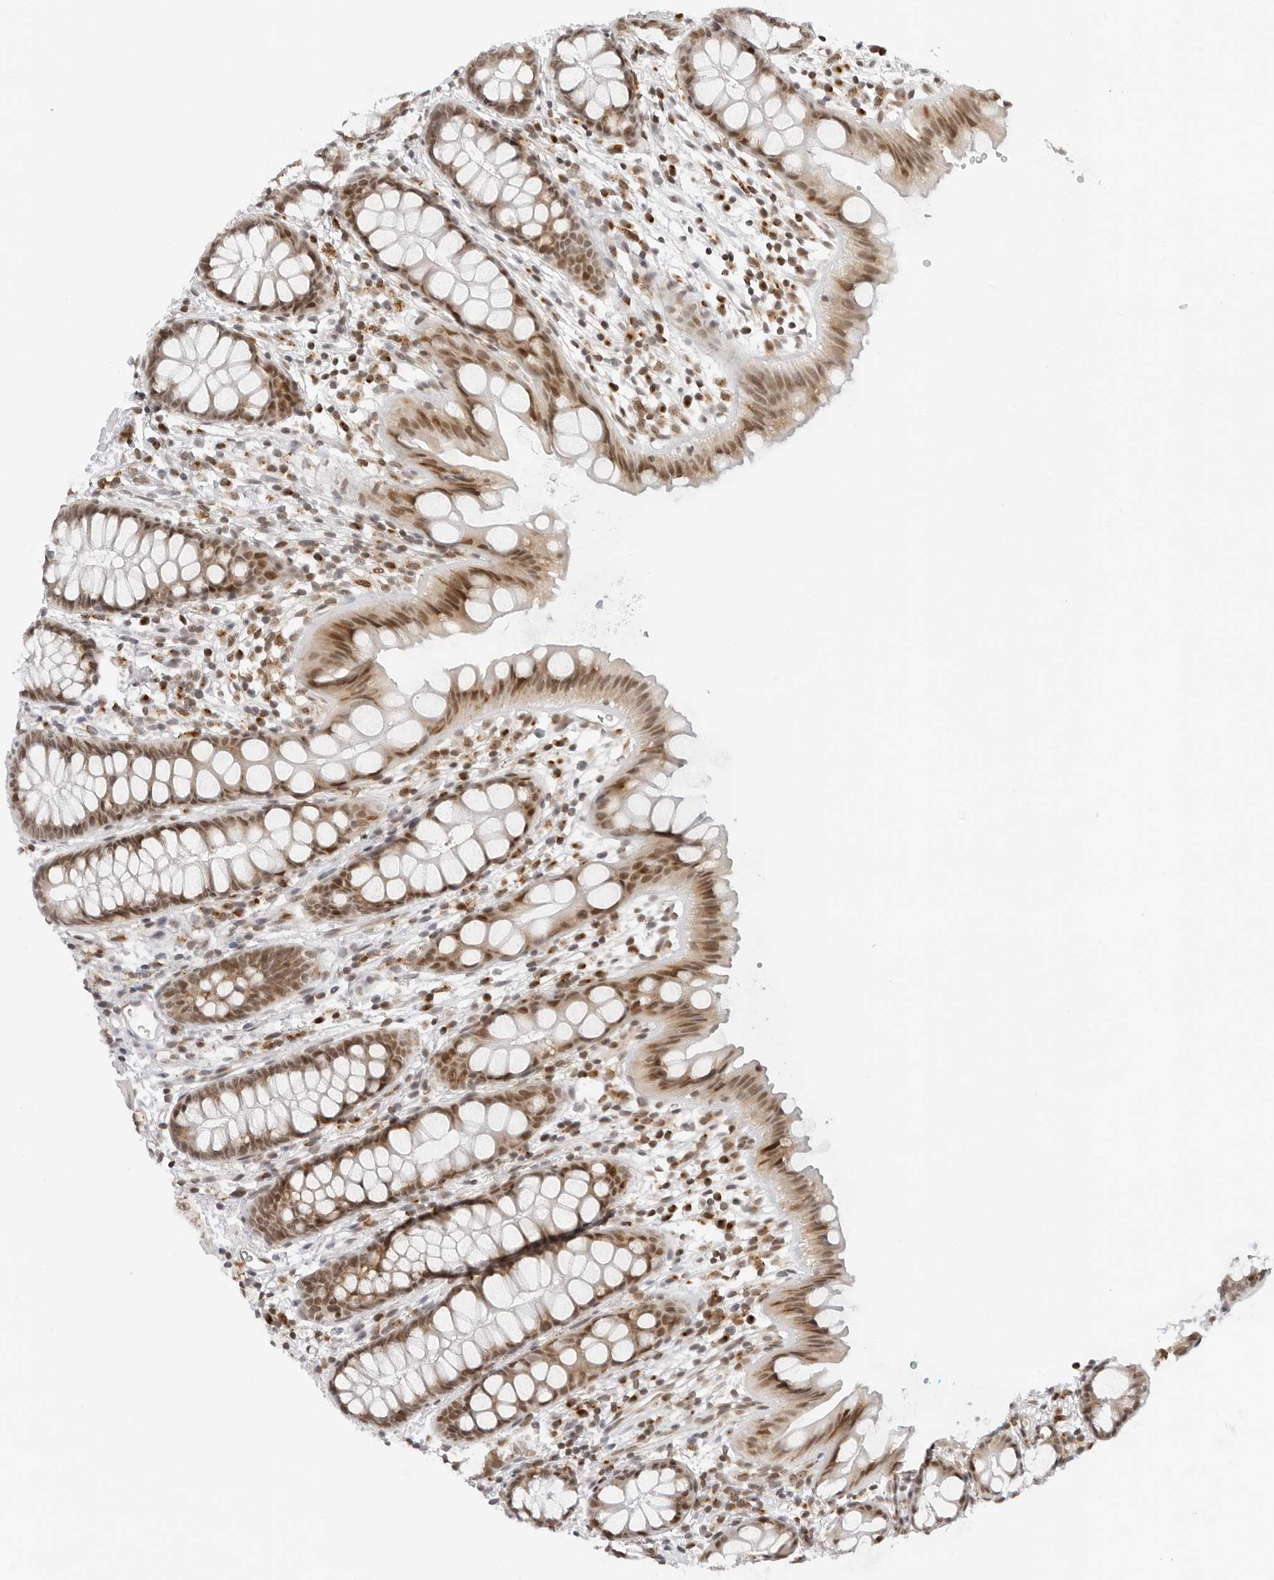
{"staining": {"intensity": "moderate", "quantity": ">75%", "location": "nuclear"}, "tissue": "rectum", "cell_type": "Glandular cells", "image_type": "normal", "snomed": [{"axis": "morphology", "description": "Normal tissue, NOS"}, {"axis": "topography", "description": "Rectum"}], "caption": "Rectum stained with DAB immunohistochemistry exhibits medium levels of moderate nuclear expression in approximately >75% of glandular cells.", "gene": "TOX4", "patient": {"sex": "female", "age": 65}}